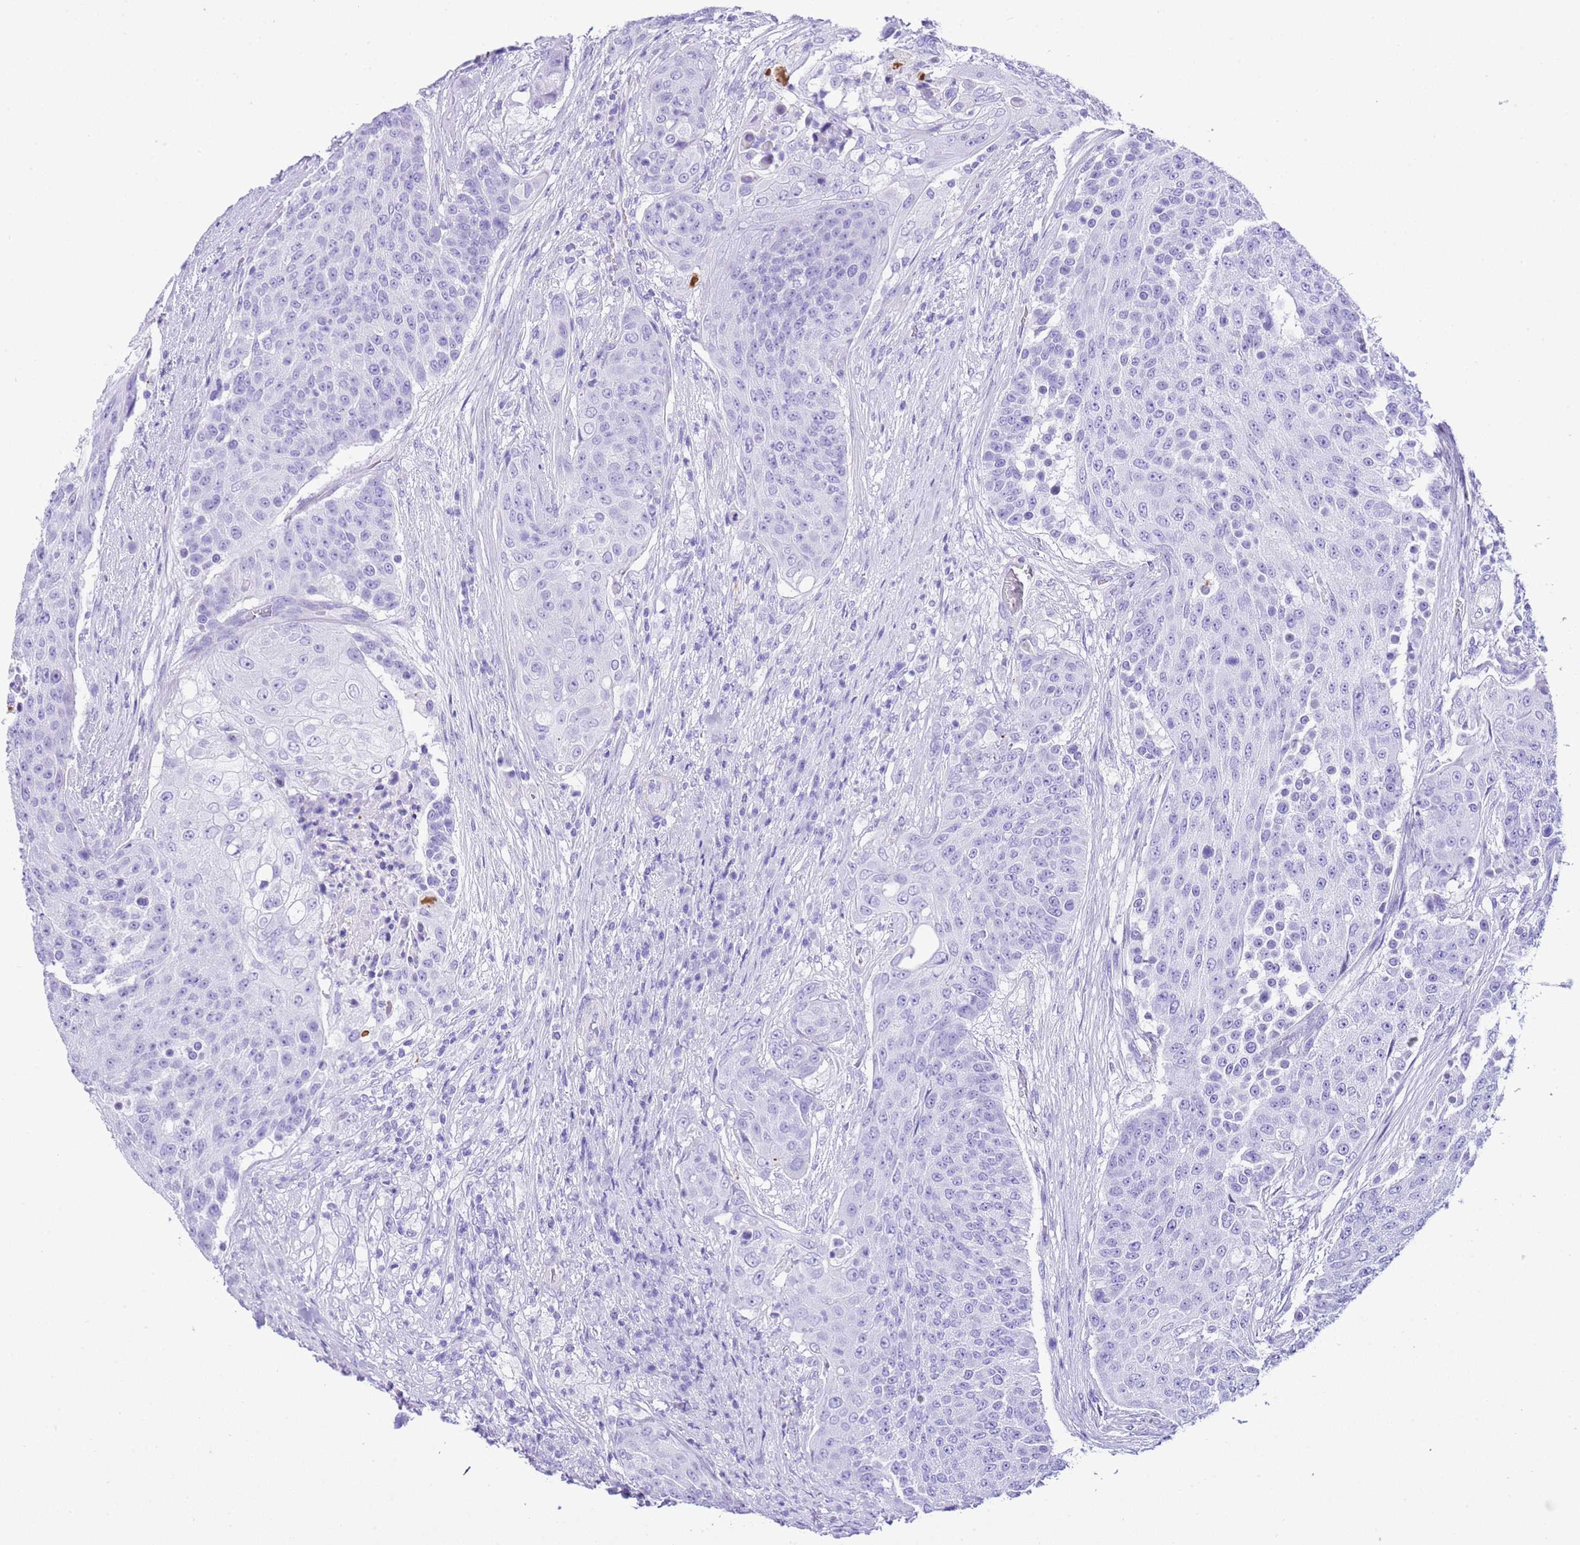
{"staining": {"intensity": "negative", "quantity": "none", "location": "none"}, "tissue": "urothelial cancer", "cell_type": "Tumor cells", "image_type": "cancer", "snomed": [{"axis": "morphology", "description": "Urothelial carcinoma, High grade"}, {"axis": "topography", "description": "Urinary bladder"}], "caption": "High magnification brightfield microscopy of urothelial cancer stained with DAB (brown) and counterstained with hematoxylin (blue): tumor cells show no significant staining. (DAB immunohistochemistry visualized using brightfield microscopy, high magnification).", "gene": "KCNC1", "patient": {"sex": "female", "age": 63}}